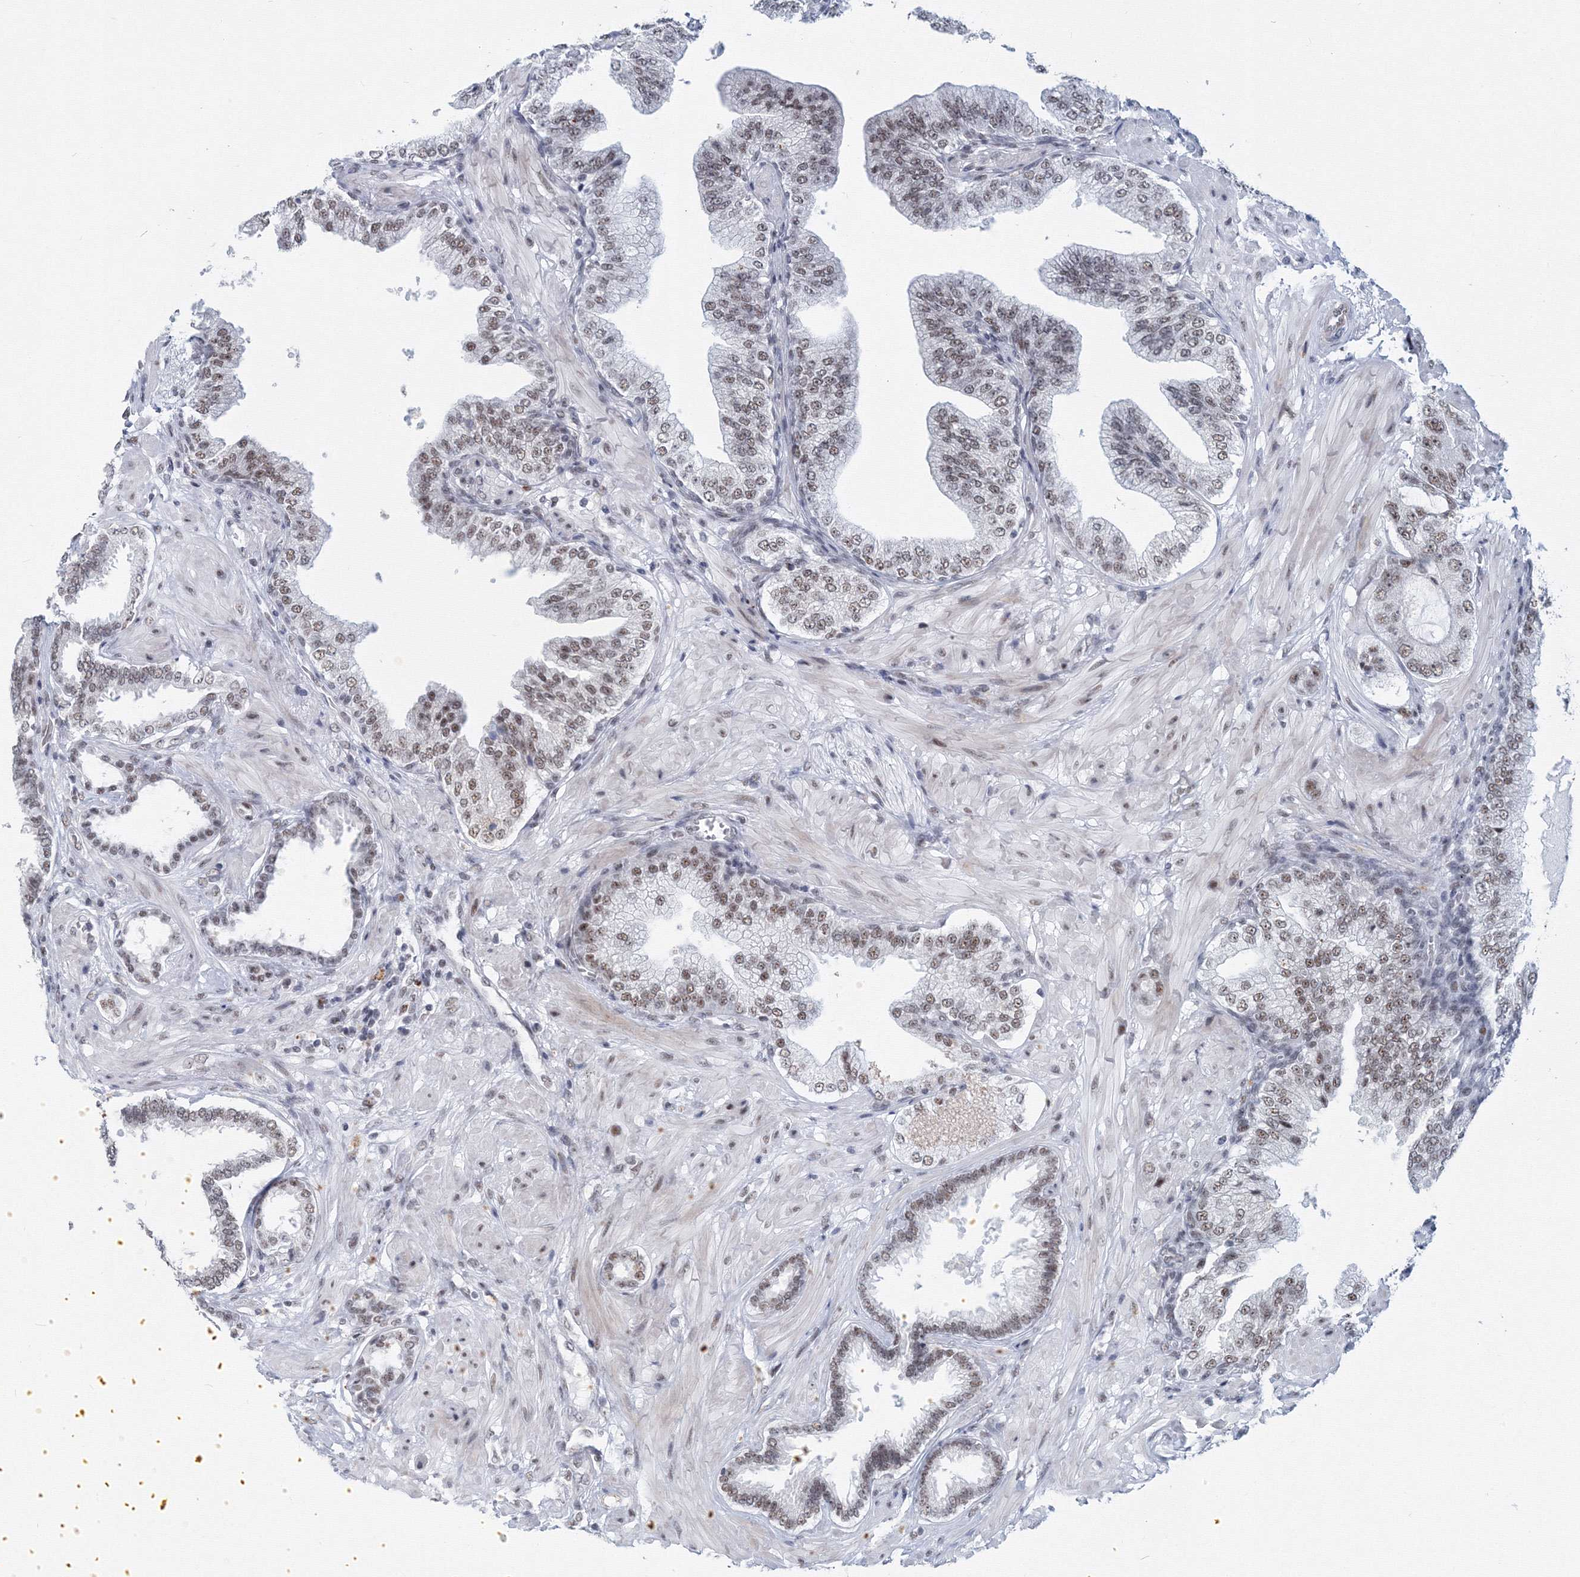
{"staining": {"intensity": "weak", "quantity": ">75%", "location": "nuclear"}, "tissue": "prostate cancer", "cell_type": "Tumor cells", "image_type": "cancer", "snomed": [{"axis": "morphology", "description": "Adenocarcinoma, High grade"}, {"axis": "topography", "description": "Prostate"}], "caption": "Prostate cancer tissue reveals weak nuclear staining in about >75% of tumor cells, visualized by immunohistochemistry.", "gene": "SF3B6", "patient": {"sex": "male", "age": 59}}